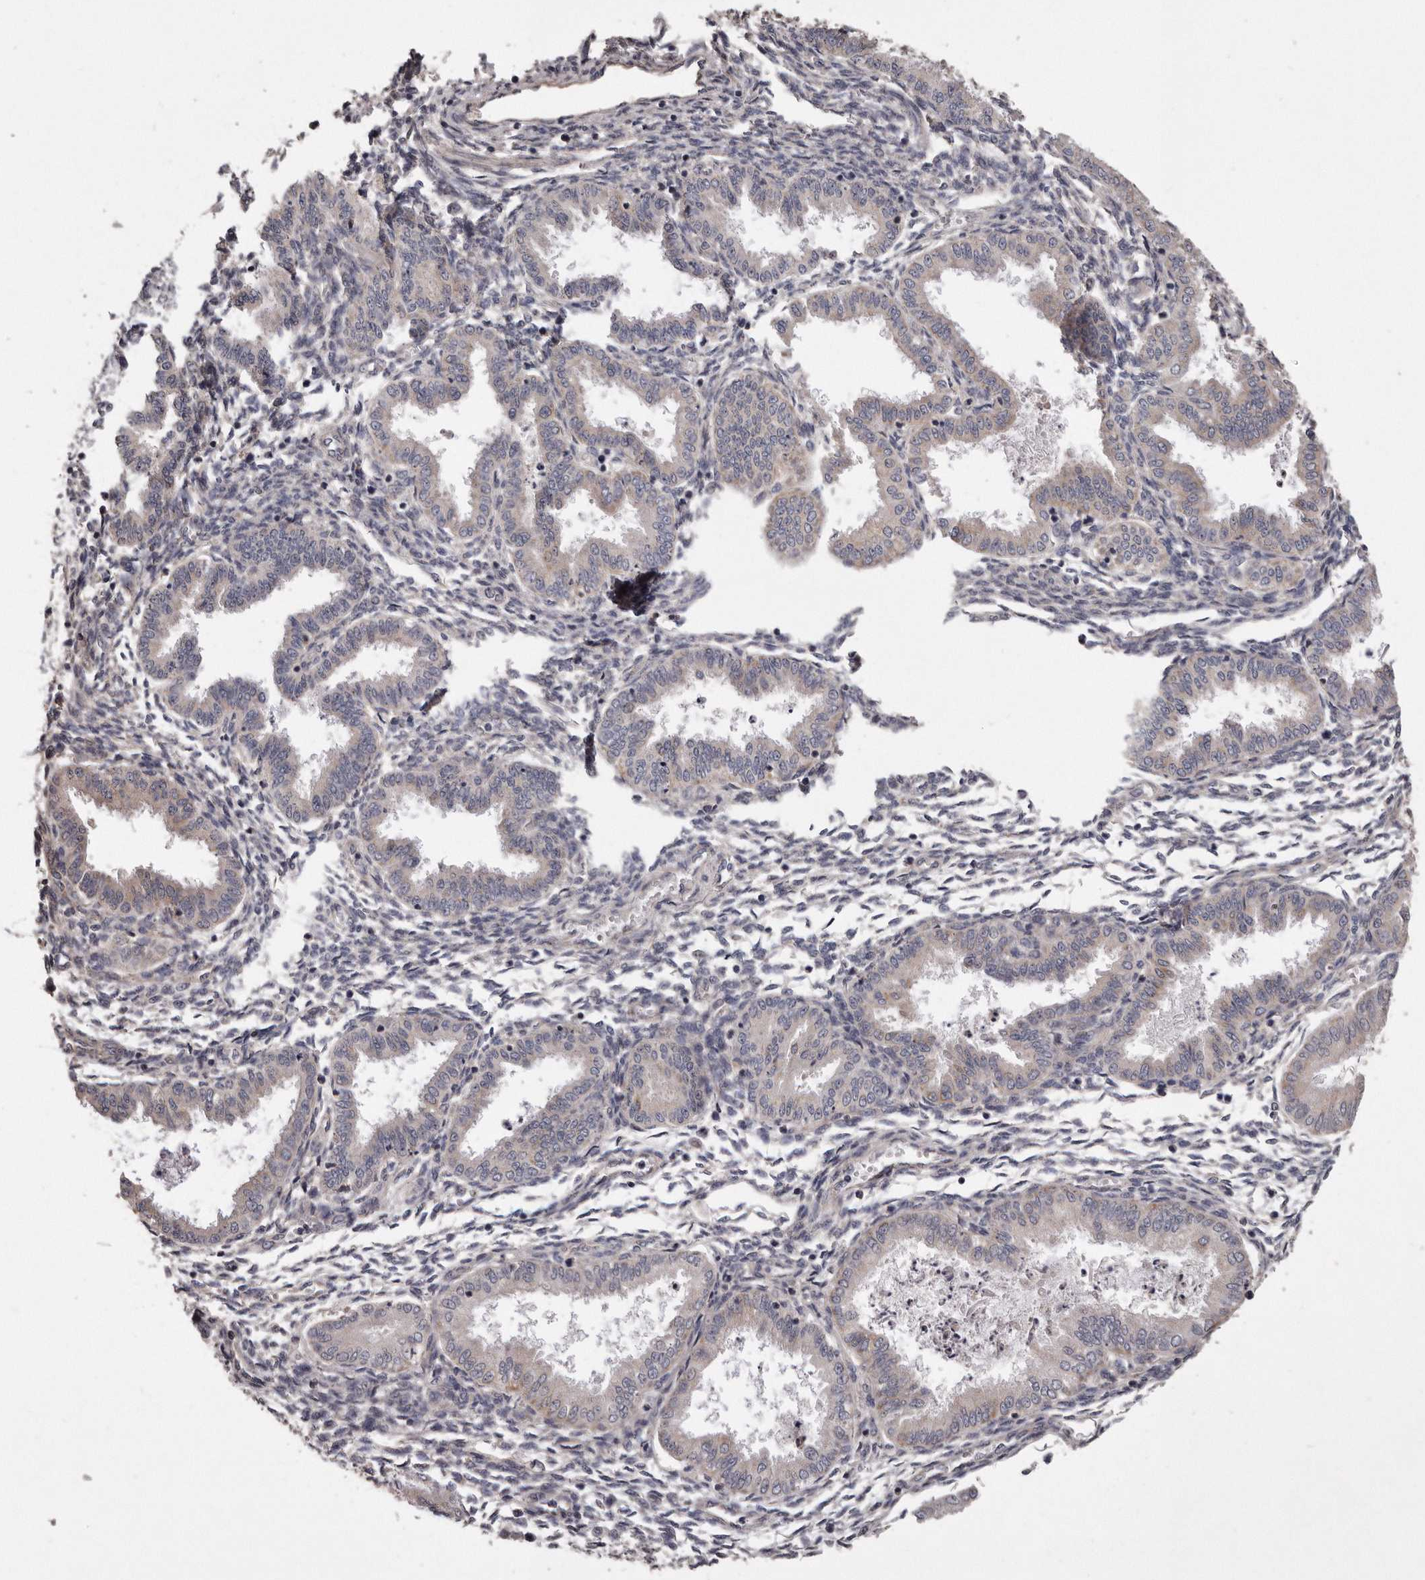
{"staining": {"intensity": "negative", "quantity": "none", "location": "none"}, "tissue": "endometrium", "cell_type": "Cells in endometrial stroma", "image_type": "normal", "snomed": [{"axis": "morphology", "description": "Normal tissue, NOS"}, {"axis": "topography", "description": "Endometrium"}], "caption": "Immunohistochemistry image of normal endometrium stained for a protein (brown), which shows no expression in cells in endometrial stroma.", "gene": "ARMCX1", "patient": {"sex": "female", "age": 33}}